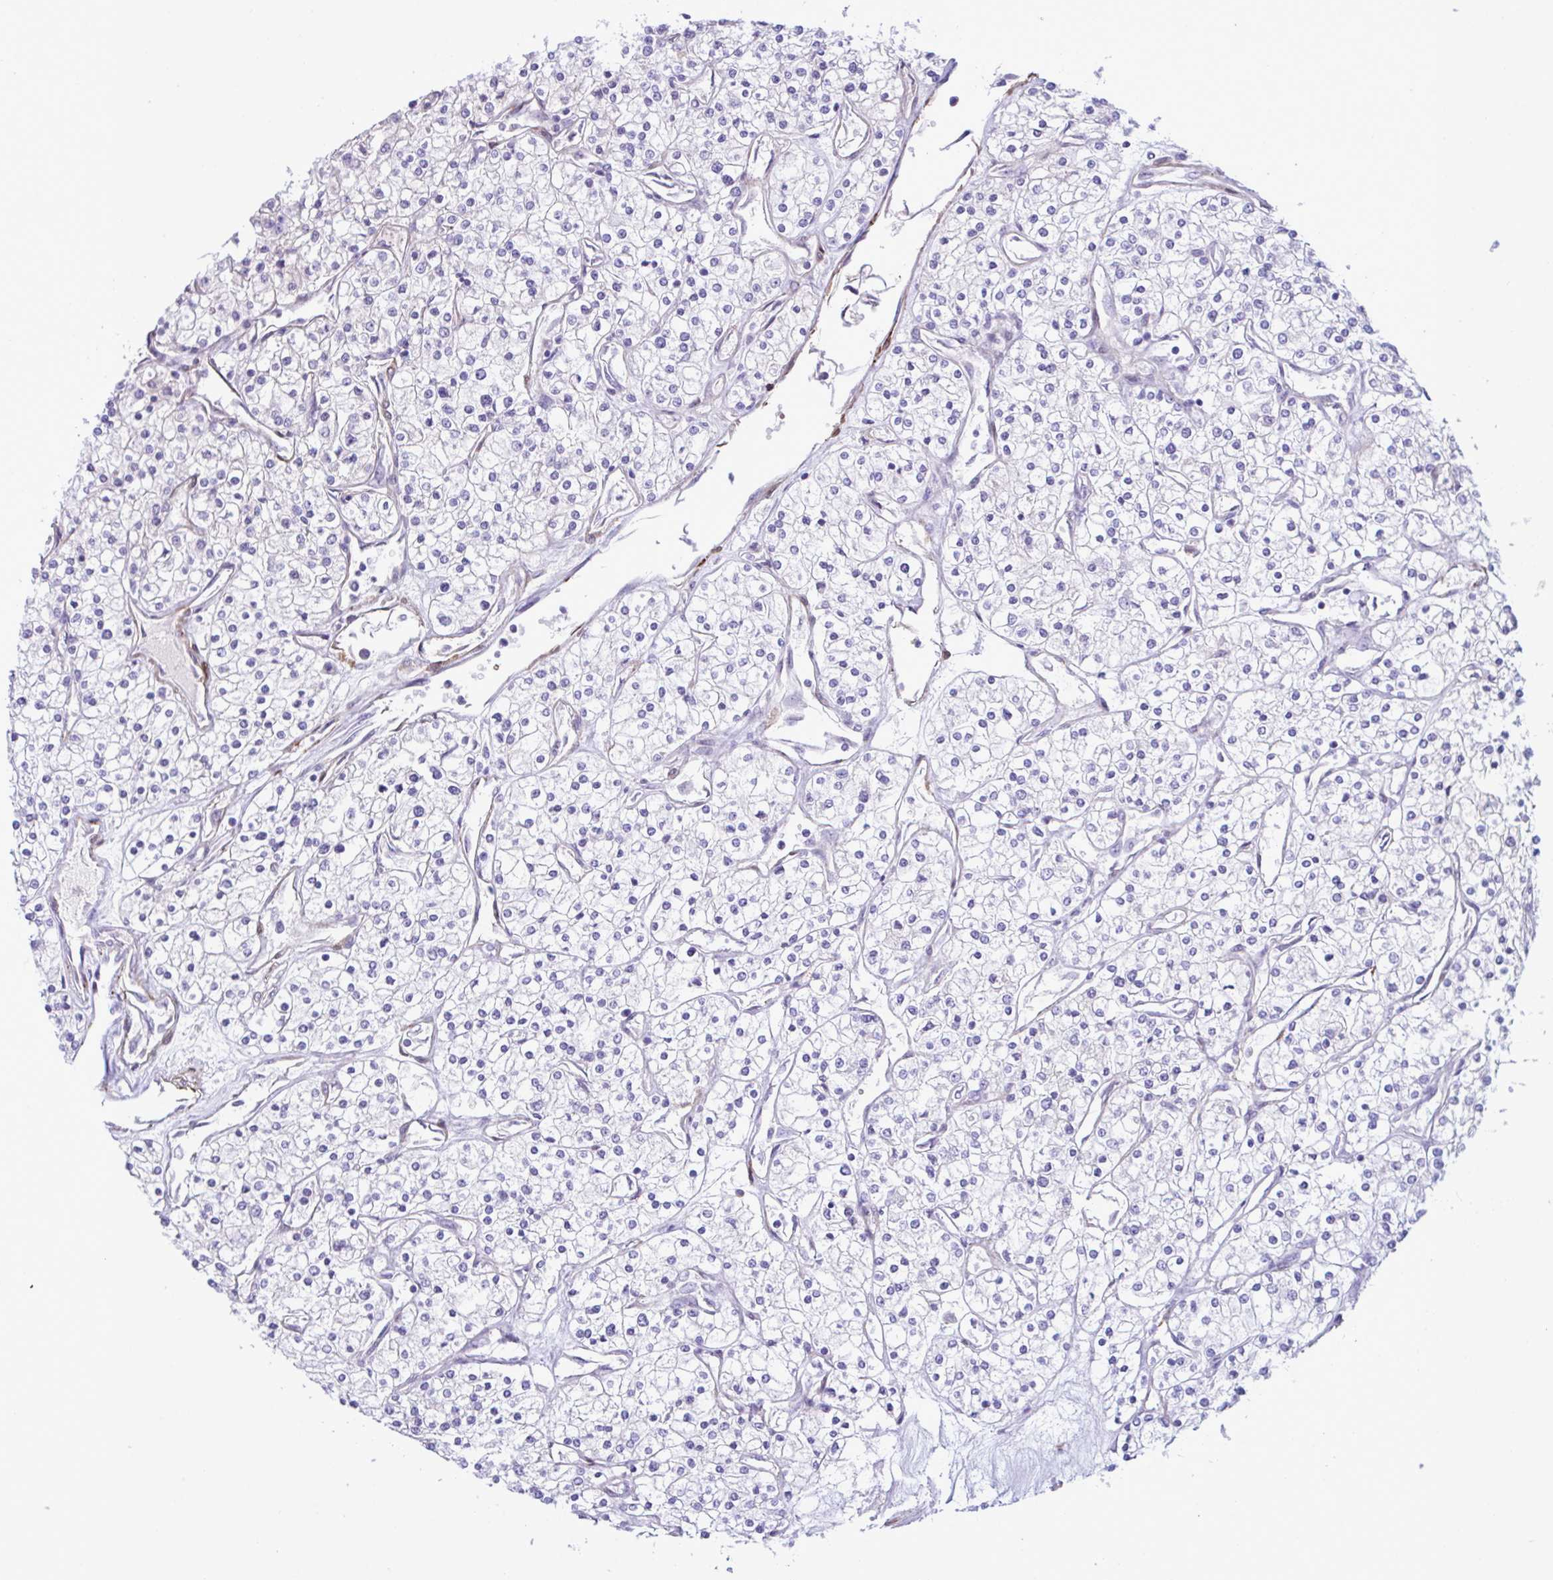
{"staining": {"intensity": "negative", "quantity": "none", "location": "none"}, "tissue": "renal cancer", "cell_type": "Tumor cells", "image_type": "cancer", "snomed": [{"axis": "morphology", "description": "Adenocarcinoma, NOS"}, {"axis": "topography", "description": "Kidney"}], "caption": "Renal cancer was stained to show a protein in brown. There is no significant staining in tumor cells. (Immunohistochemistry, brightfield microscopy, high magnification).", "gene": "SYNPO2L", "patient": {"sex": "male", "age": 80}}